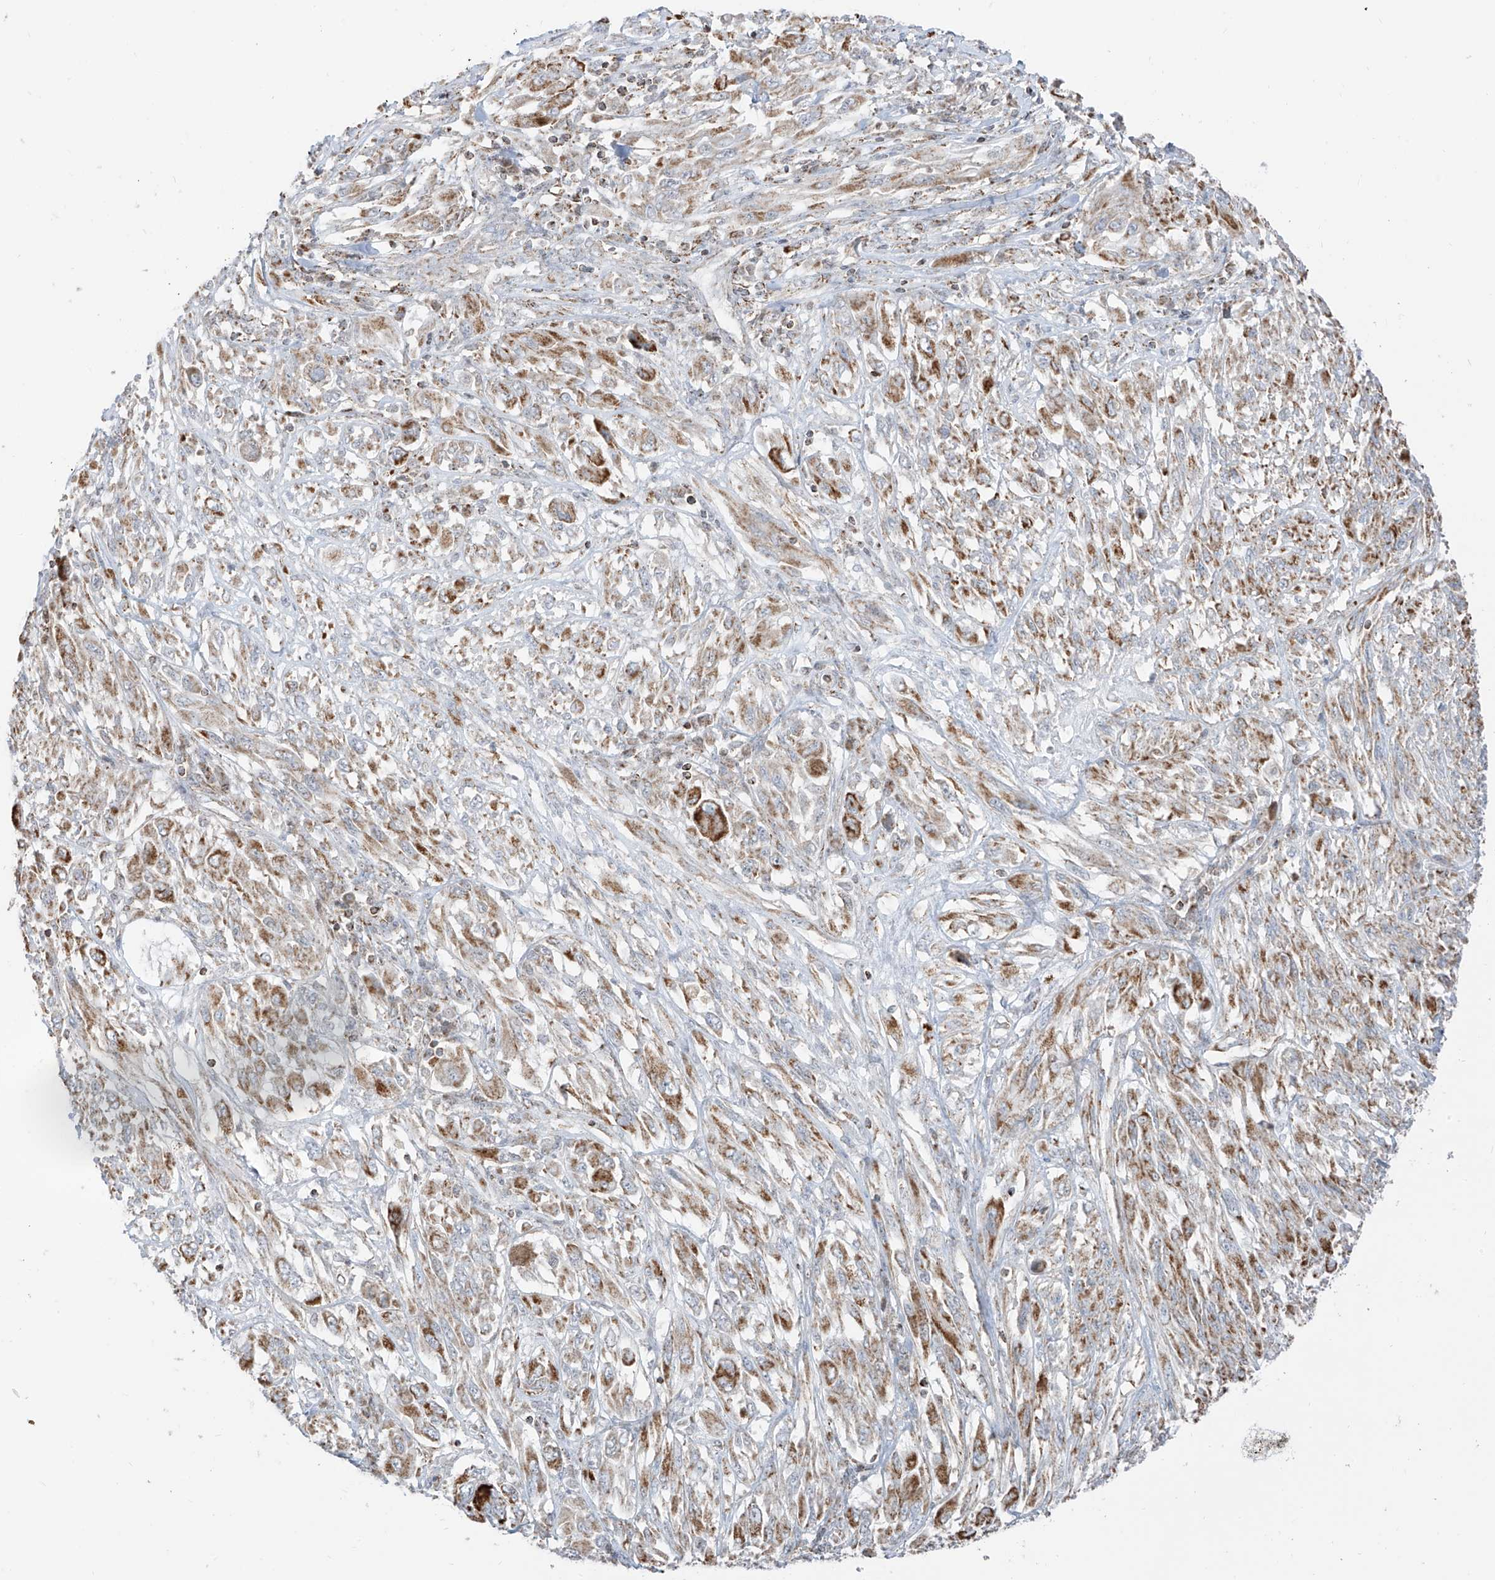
{"staining": {"intensity": "moderate", "quantity": ">75%", "location": "cytoplasmic/membranous"}, "tissue": "melanoma", "cell_type": "Tumor cells", "image_type": "cancer", "snomed": [{"axis": "morphology", "description": "Malignant melanoma, NOS"}, {"axis": "topography", "description": "Skin"}], "caption": "Protein staining of malignant melanoma tissue demonstrates moderate cytoplasmic/membranous expression in about >75% of tumor cells.", "gene": "ETHE1", "patient": {"sex": "female", "age": 91}}